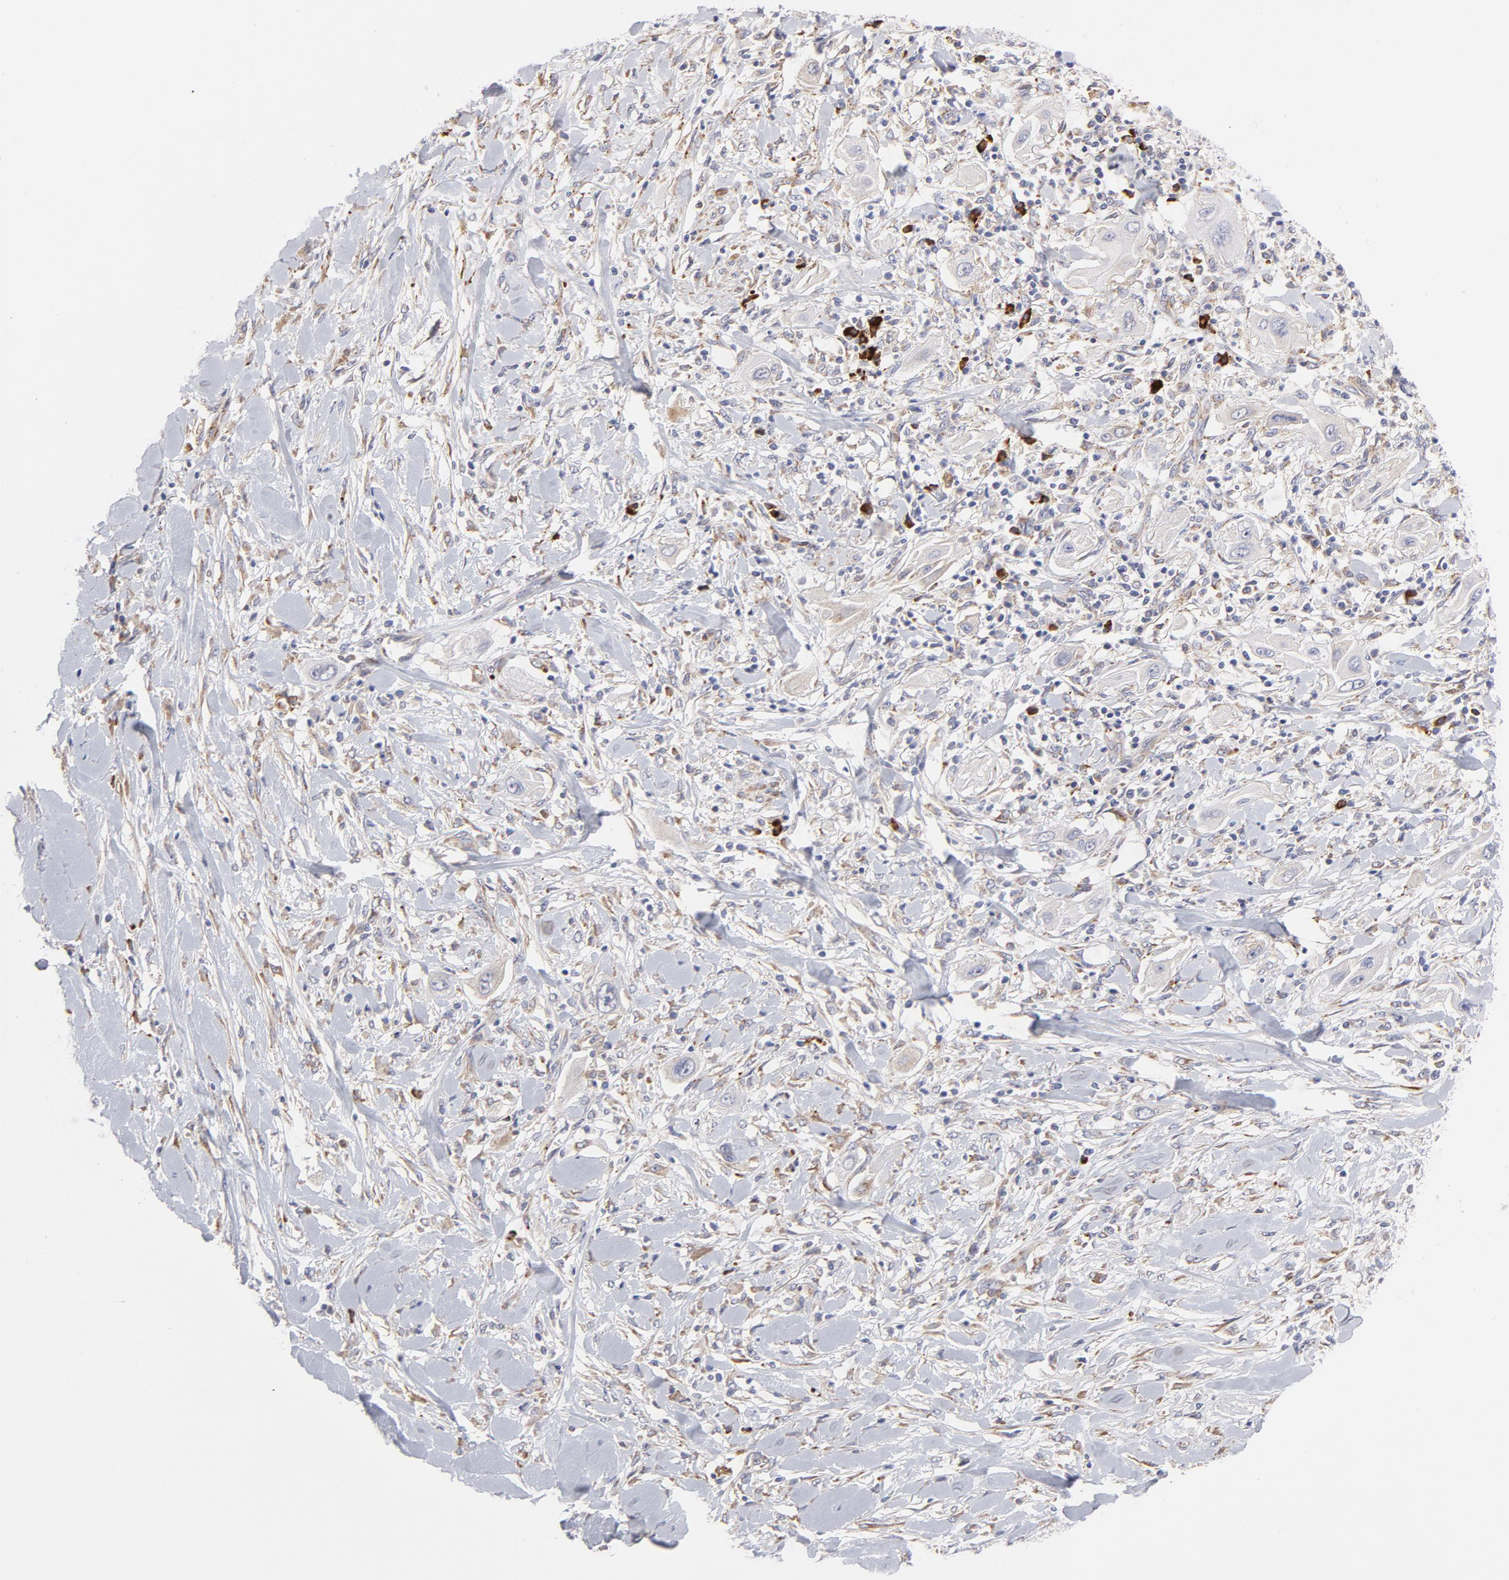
{"staining": {"intensity": "negative", "quantity": "none", "location": "none"}, "tissue": "lung cancer", "cell_type": "Tumor cells", "image_type": "cancer", "snomed": [{"axis": "morphology", "description": "Squamous cell carcinoma, NOS"}, {"axis": "topography", "description": "Lung"}], "caption": "IHC histopathology image of neoplastic tissue: human lung squamous cell carcinoma stained with DAB (3,3'-diaminobenzidine) exhibits no significant protein staining in tumor cells. (DAB (3,3'-diaminobenzidine) IHC, high magnification).", "gene": "RAPGEF3", "patient": {"sex": "female", "age": 47}}